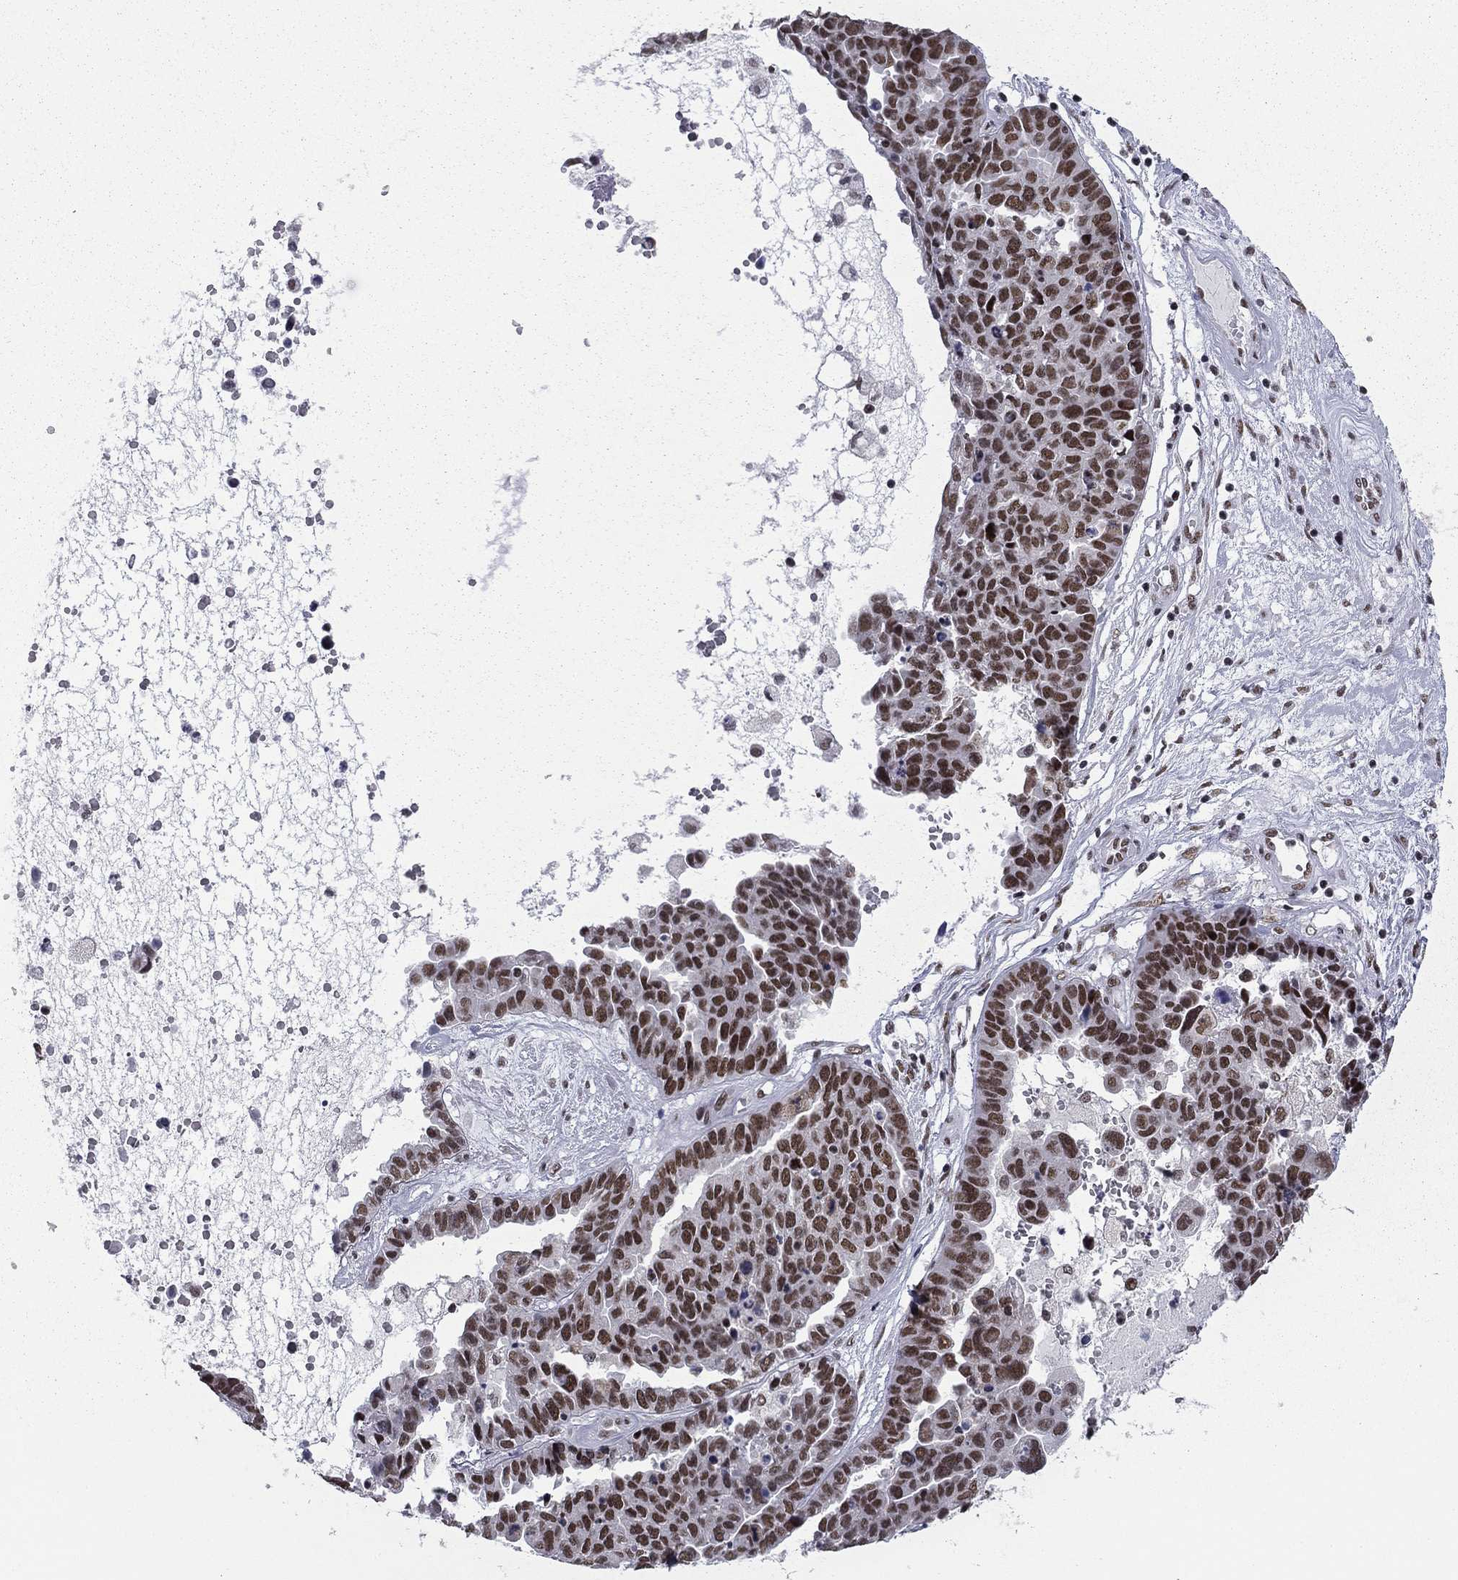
{"staining": {"intensity": "strong", "quantity": ">75%", "location": "nuclear"}, "tissue": "ovarian cancer", "cell_type": "Tumor cells", "image_type": "cancer", "snomed": [{"axis": "morphology", "description": "Cystadenocarcinoma, serous, NOS"}, {"axis": "topography", "description": "Ovary"}], "caption": "Immunohistochemistry histopathology image of neoplastic tissue: ovarian cancer stained using immunohistochemistry (IHC) exhibits high levels of strong protein expression localized specifically in the nuclear of tumor cells, appearing as a nuclear brown color.", "gene": "ETV5", "patient": {"sex": "female", "age": 87}}